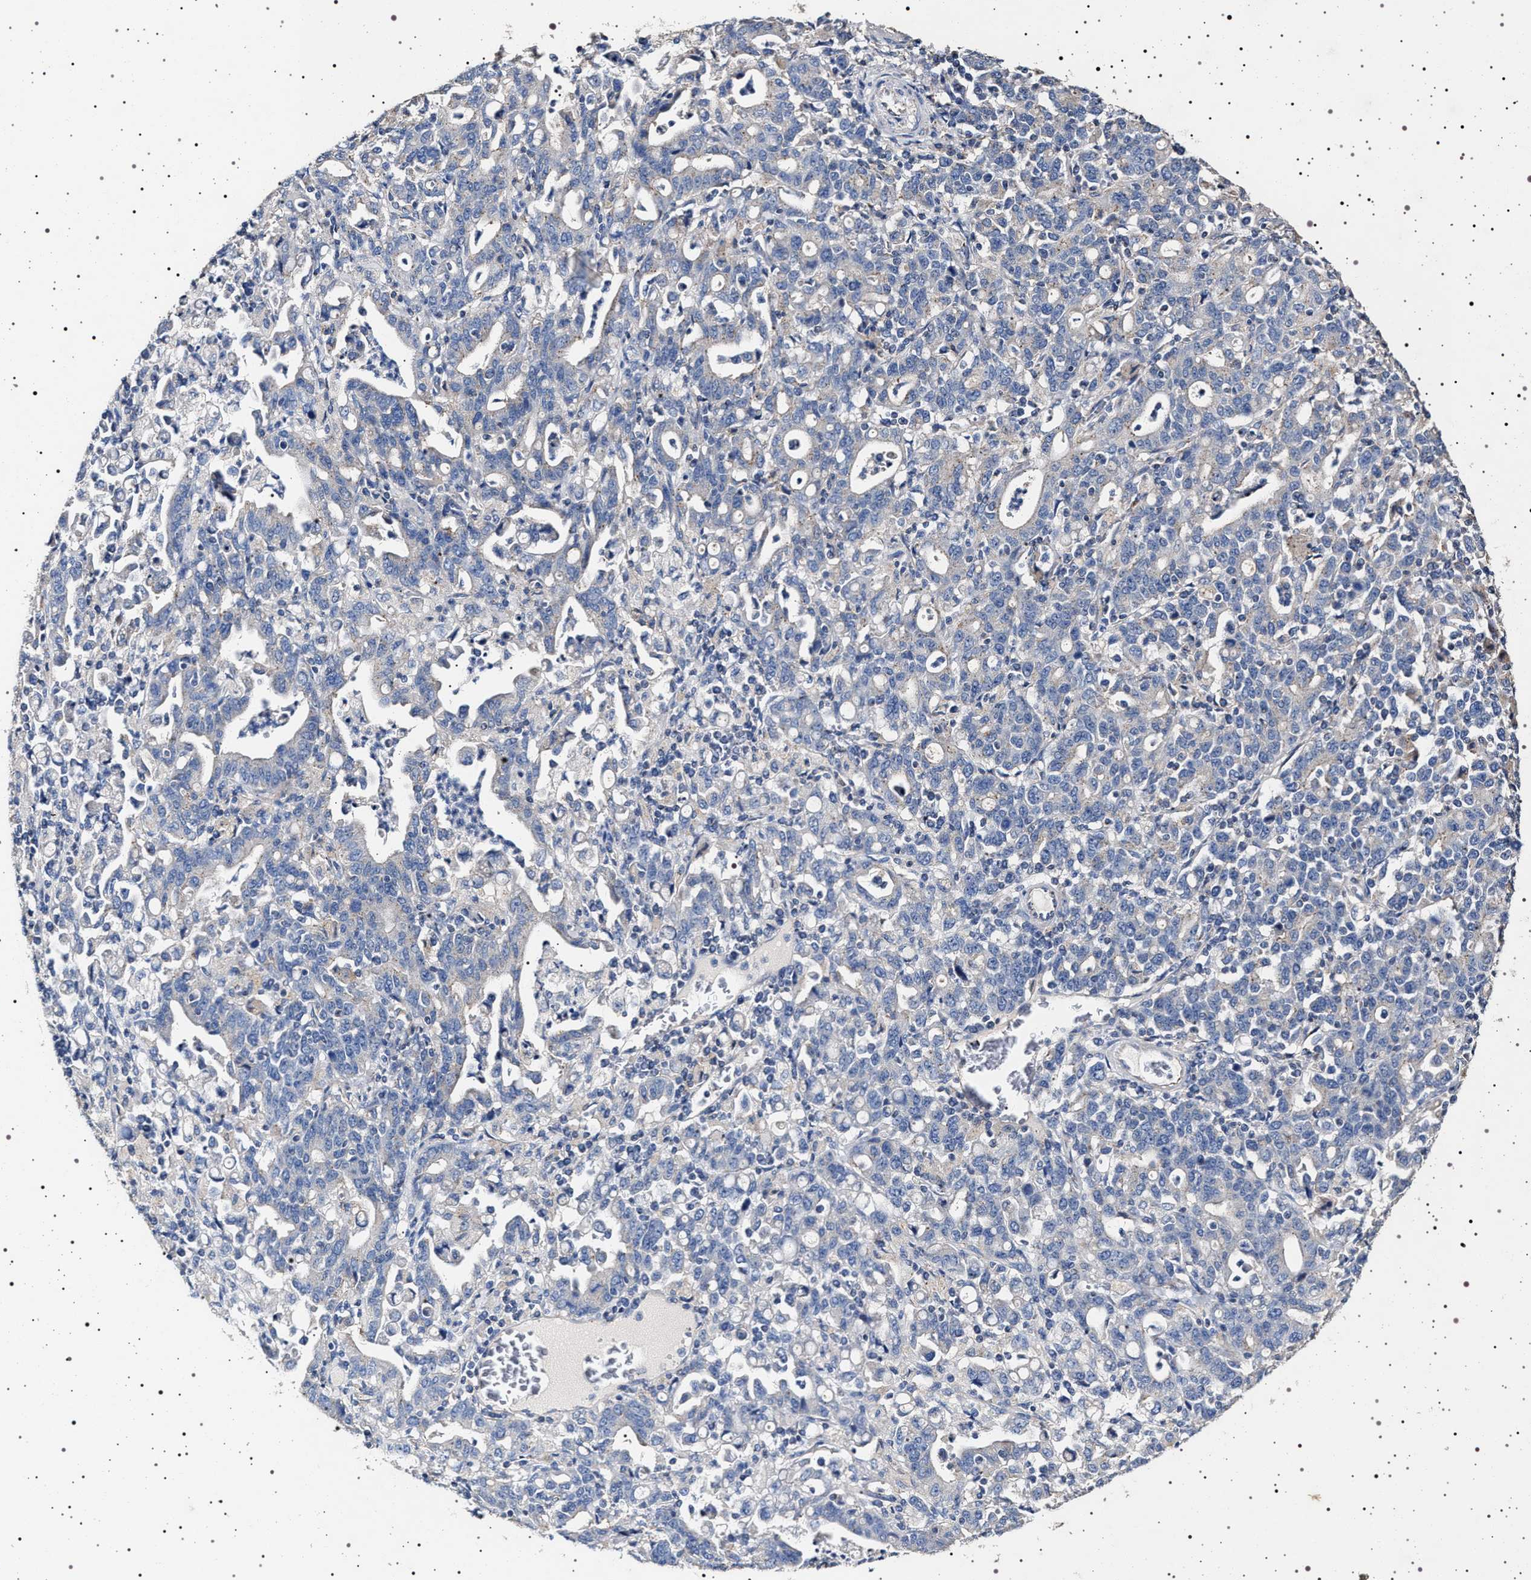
{"staining": {"intensity": "negative", "quantity": "none", "location": "none"}, "tissue": "stomach cancer", "cell_type": "Tumor cells", "image_type": "cancer", "snomed": [{"axis": "morphology", "description": "Adenocarcinoma, NOS"}, {"axis": "topography", "description": "Stomach, upper"}], "caption": "Tumor cells show no significant protein expression in adenocarcinoma (stomach).", "gene": "NAALADL2", "patient": {"sex": "male", "age": 69}}